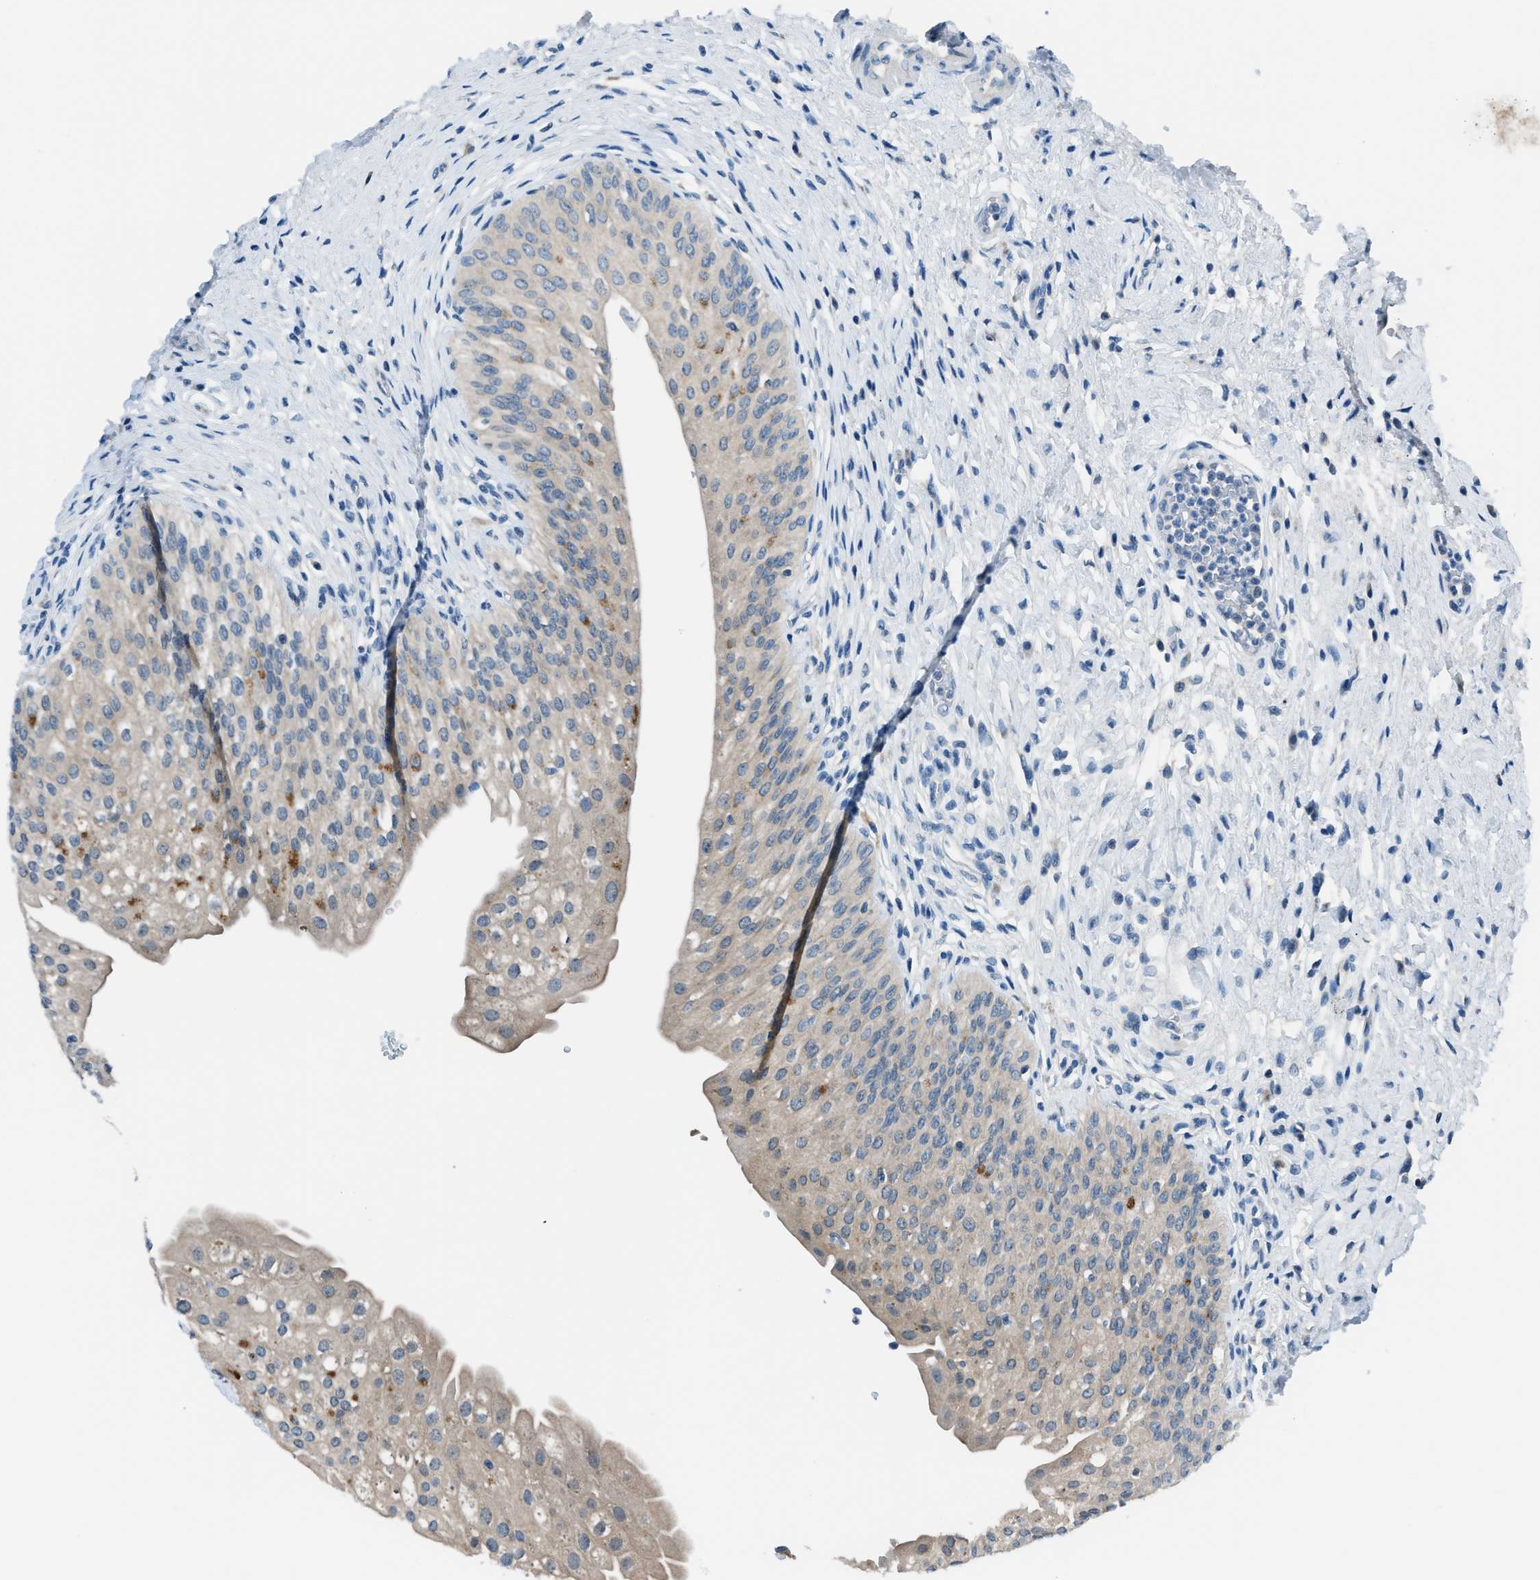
{"staining": {"intensity": "weak", "quantity": "25%-75%", "location": "cytoplasmic/membranous"}, "tissue": "urinary bladder", "cell_type": "Urothelial cells", "image_type": "normal", "snomed": [{"axis": "morphology", "description": "Normal tissue, NOS"}, {"axis": "topography", "description": "Urinary bladder"}], "caption": "Protein expression analysis of benign human urinary bladder reveals weak cytoplasmic/membranous positivity in approximately 25%-75% of urothelial cells.", "gene": "ACP1", "patient": {"sex": "male", "age": 46}}